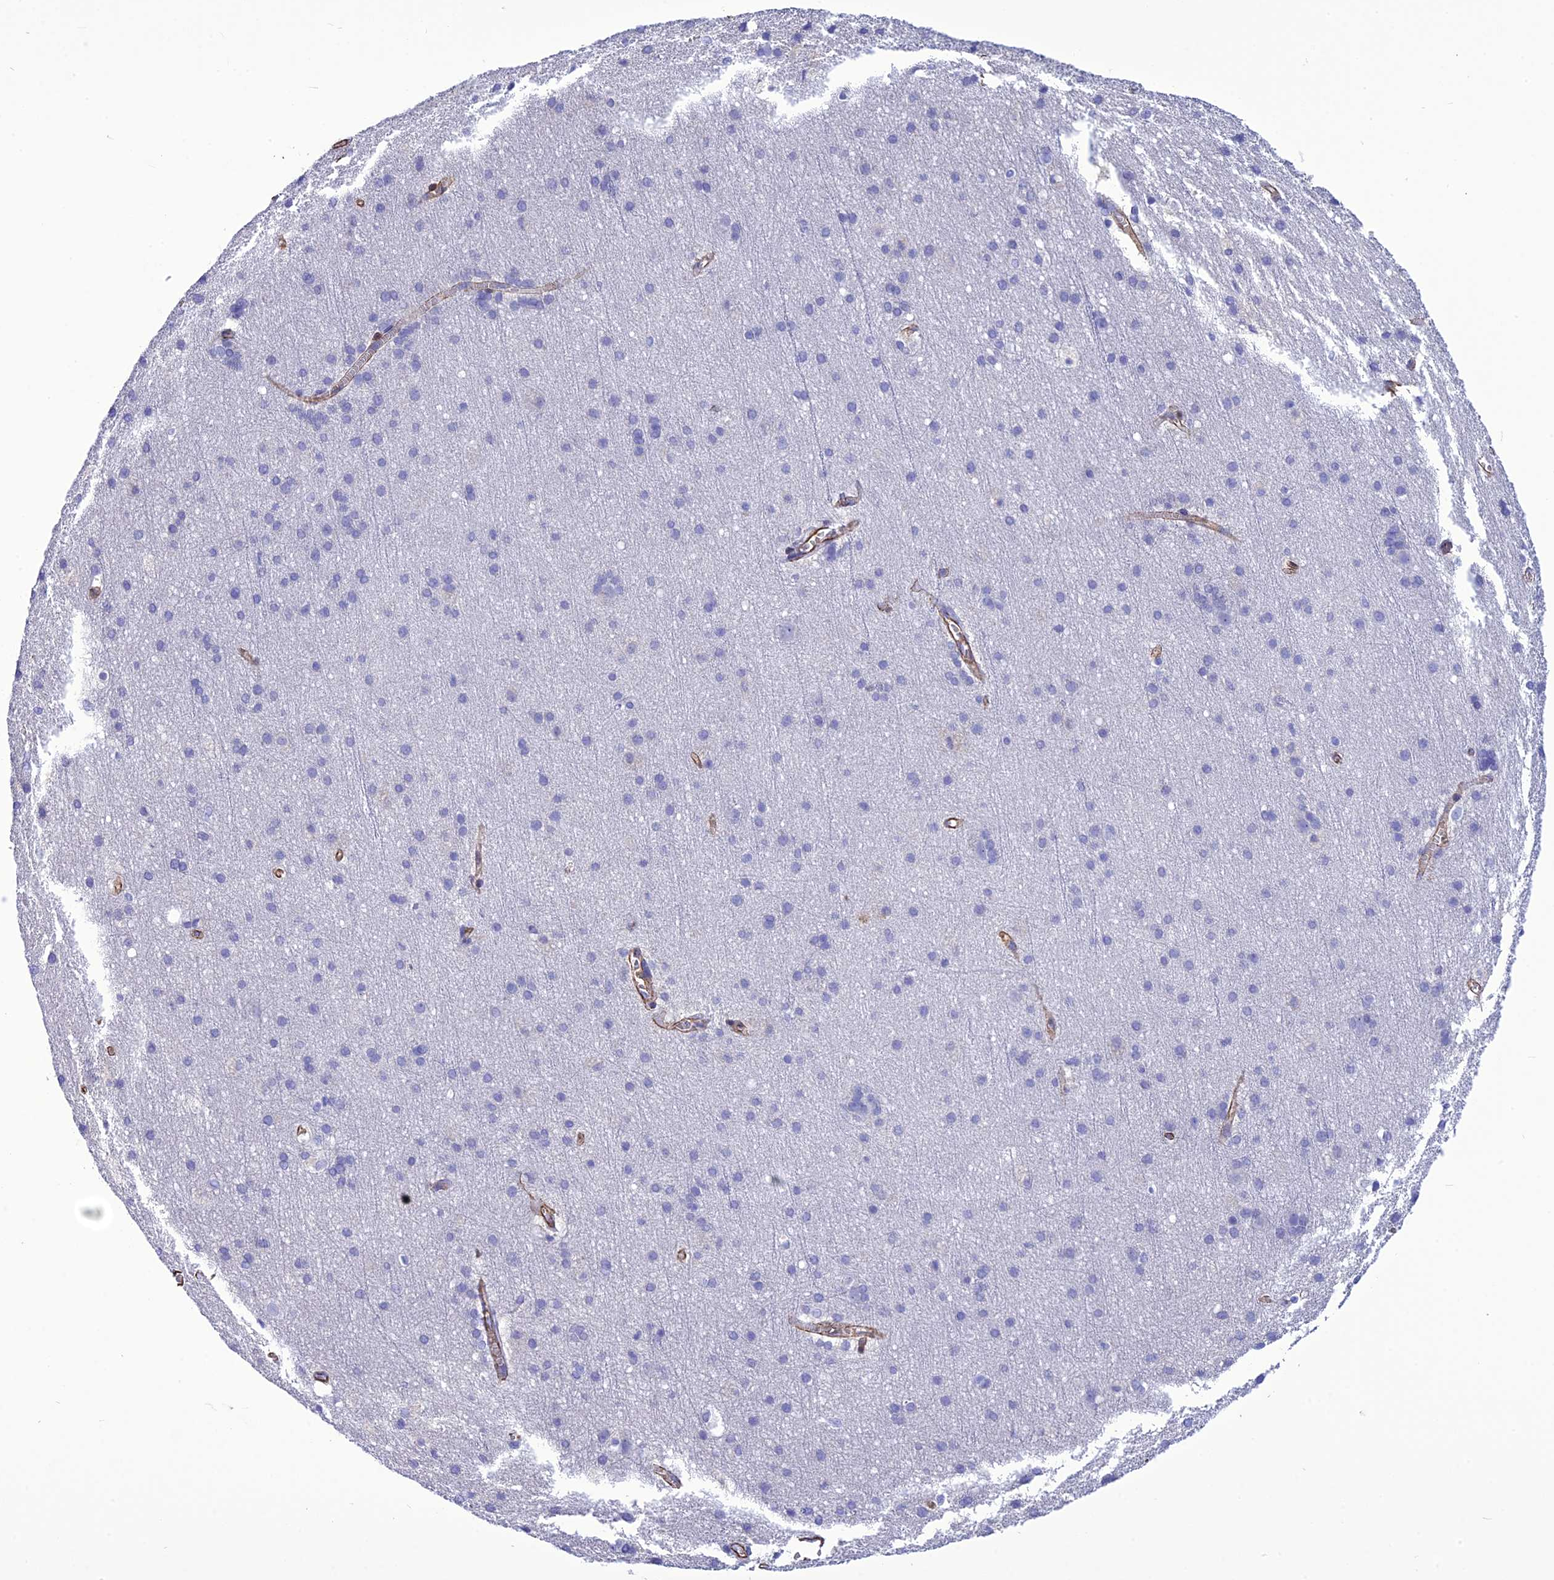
{"staining": {"intensity": "moderate", "quantity": ">75%", "location": "cytoplasmic/membranous"}, "tissue": "cerebral cortex", "cell_type": "Endothelial cells", "image_type": "normal", "snomed": [{"axis": "morphology", "description": "Normal tissue, NOS"}, {"axis": "topography", "description": "Cerebral cortex"}], "caption": "Immunohistochemistry (DAB (3,3'-diaminobenzidine)) staining of benign cerebral cortex demonstrates moderate cytoplasmic/membranous protein positivity in about >75% of endothelial cells.", "gene": "NKD1", "patient": {"sex": "male", "age": 54}}